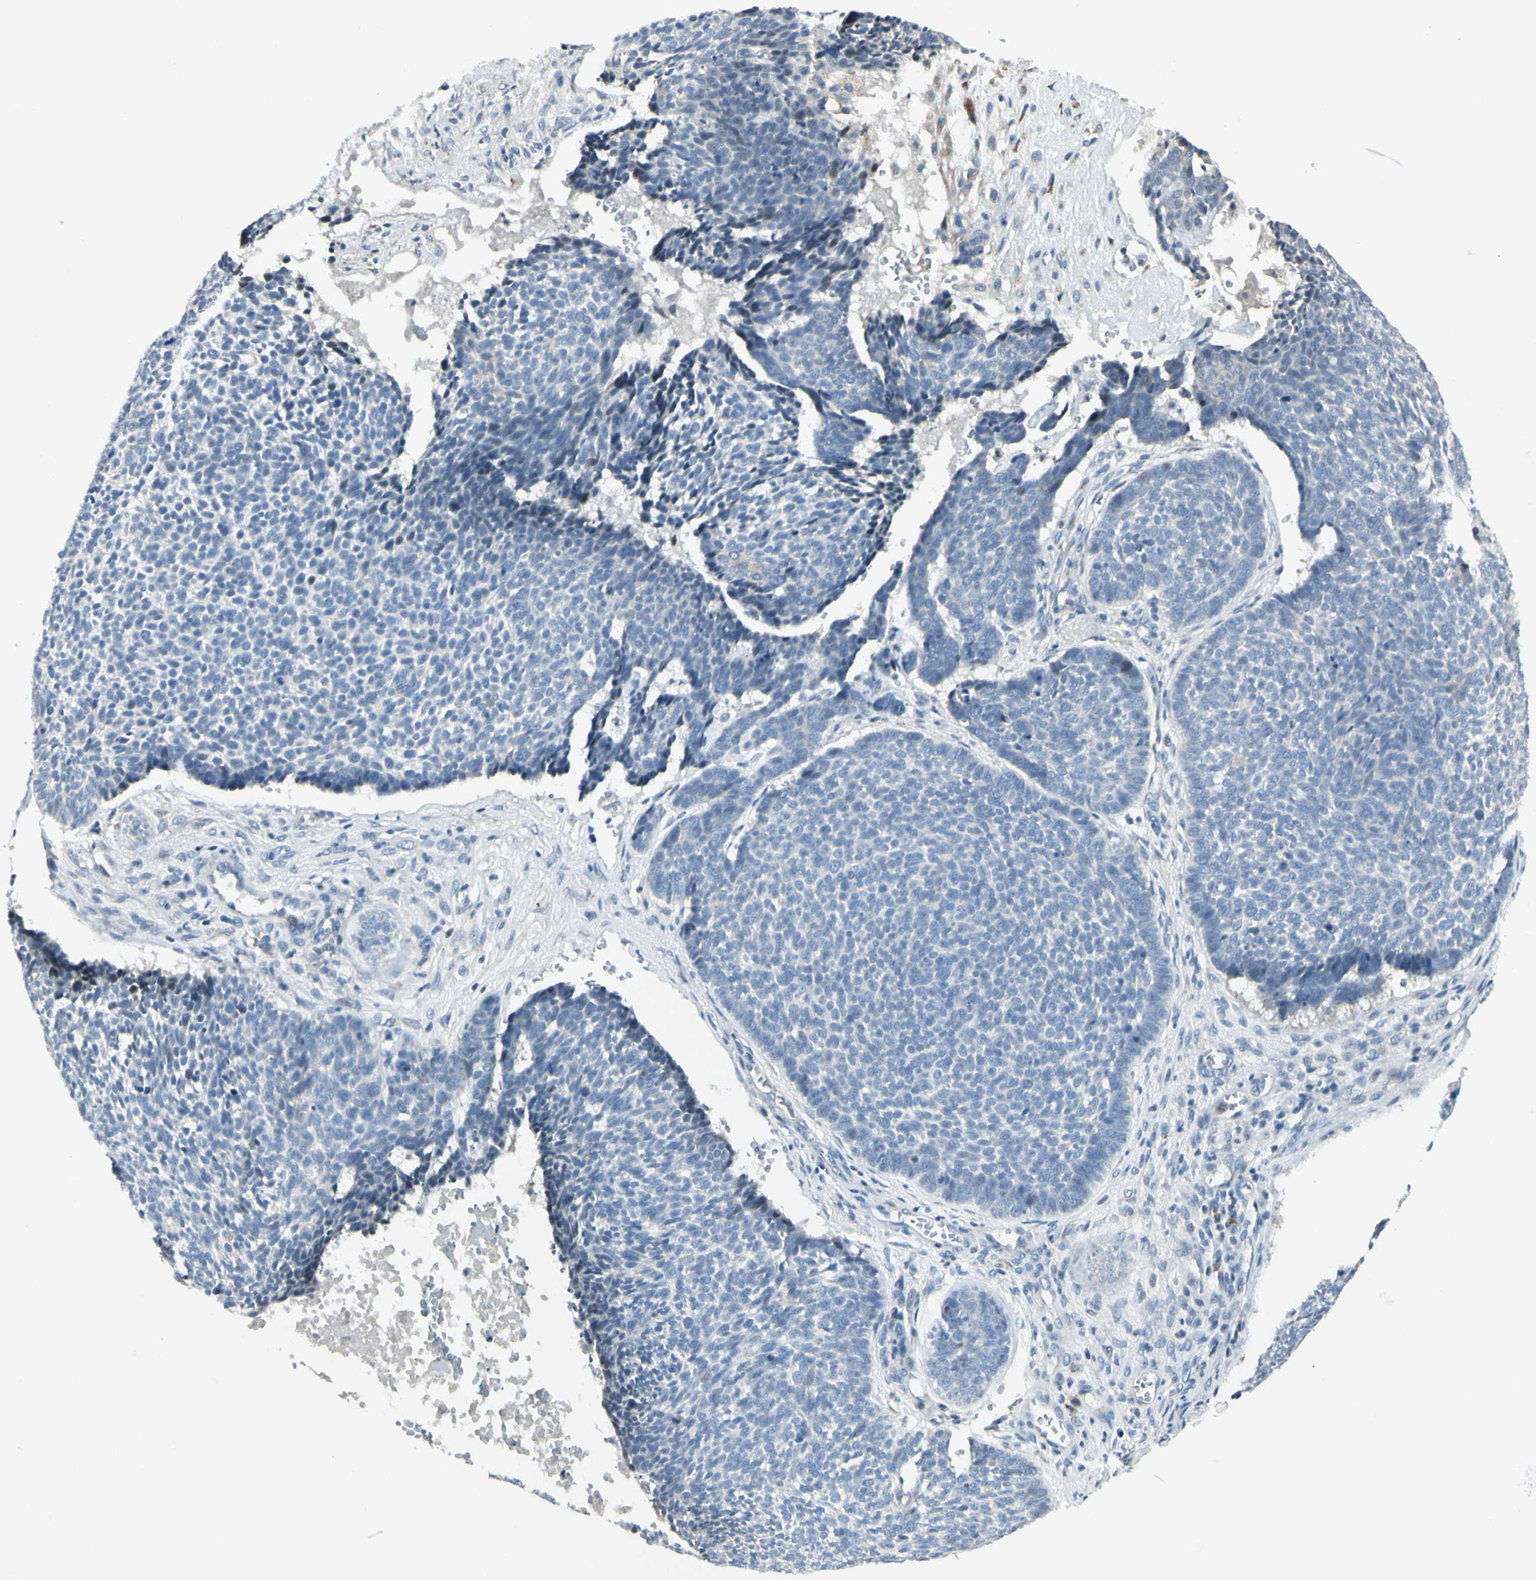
{"staining": {"intensity": "negative", "quantity": "none", "location": "none"}, "tissue": "skin cancer", "cell_type": "Tumor cells", "image_type": "cancer", "snomed": [{"axis": "morphology", "description": "Basal cell carcinoma"}, {"axis": "topography", "description": "Skin"}], "caption": "DAB (3,3'-diaminobenzidine) immunohistochemical staining of skin basal cell carcinoma displays no significant expression in tumor cells.", "gene": "NPDC1", "patient": {"sex": "male", "age": 84}}